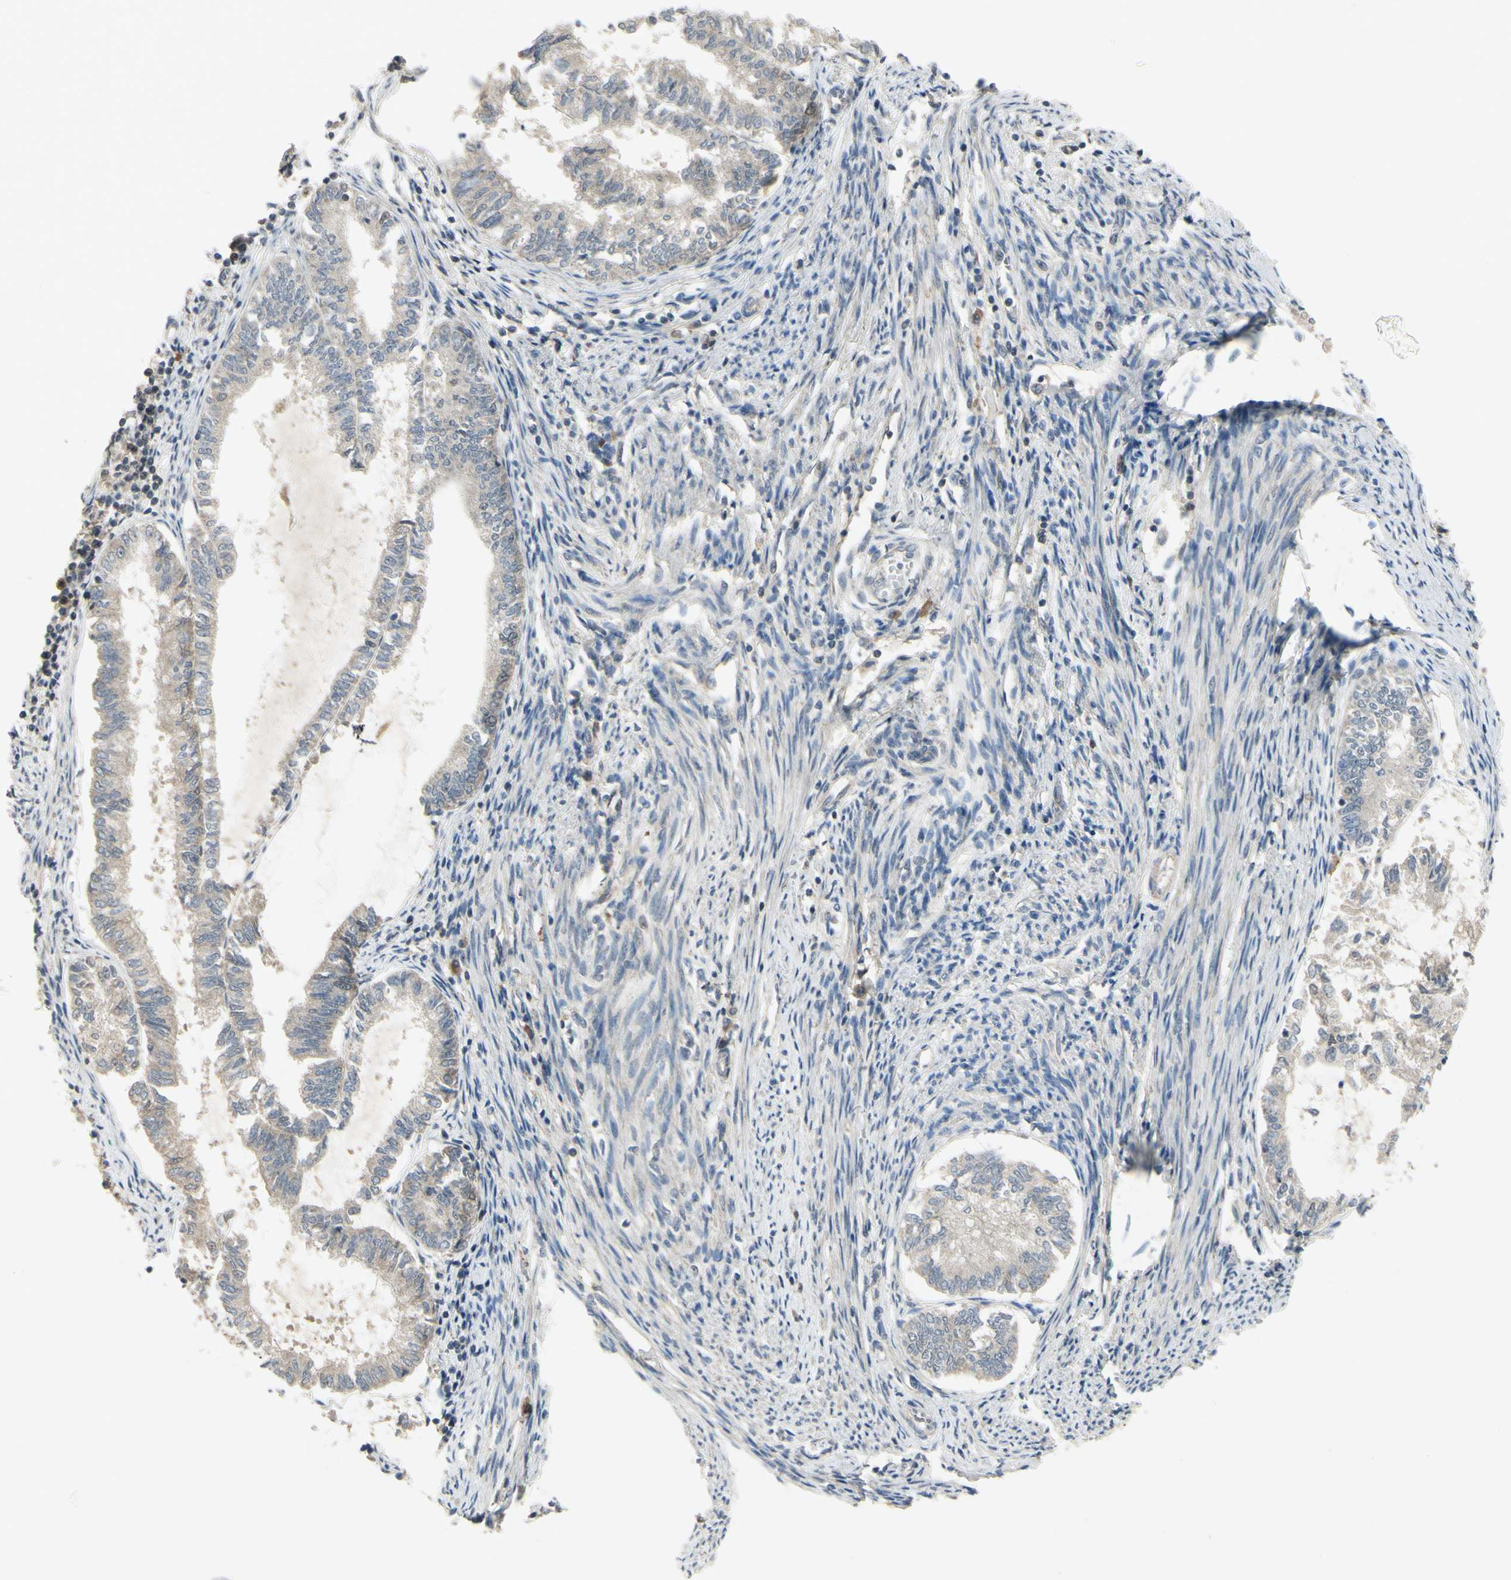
{"staining": {"intensity": "negative", "quantity": "none", "location": "none"}, "tissue": "endometrial cancer", "cell_type": "Tumor cells", "image_type": "cancer", "snomed": [{"axis": "morphology", "description": "Adenocarcinoma, NOS"}, {"axis": "topography", "description": "Endometrium"}], "caption": "Histopathology image shows no protein expression in tumor cells of endometrial cancer tissue. (DAB (3,3'-diaminobenzidine) immunohistochemistry, high magnification).", "gene": "RAD18", "patient": {"sex": "female", "age": 86}}